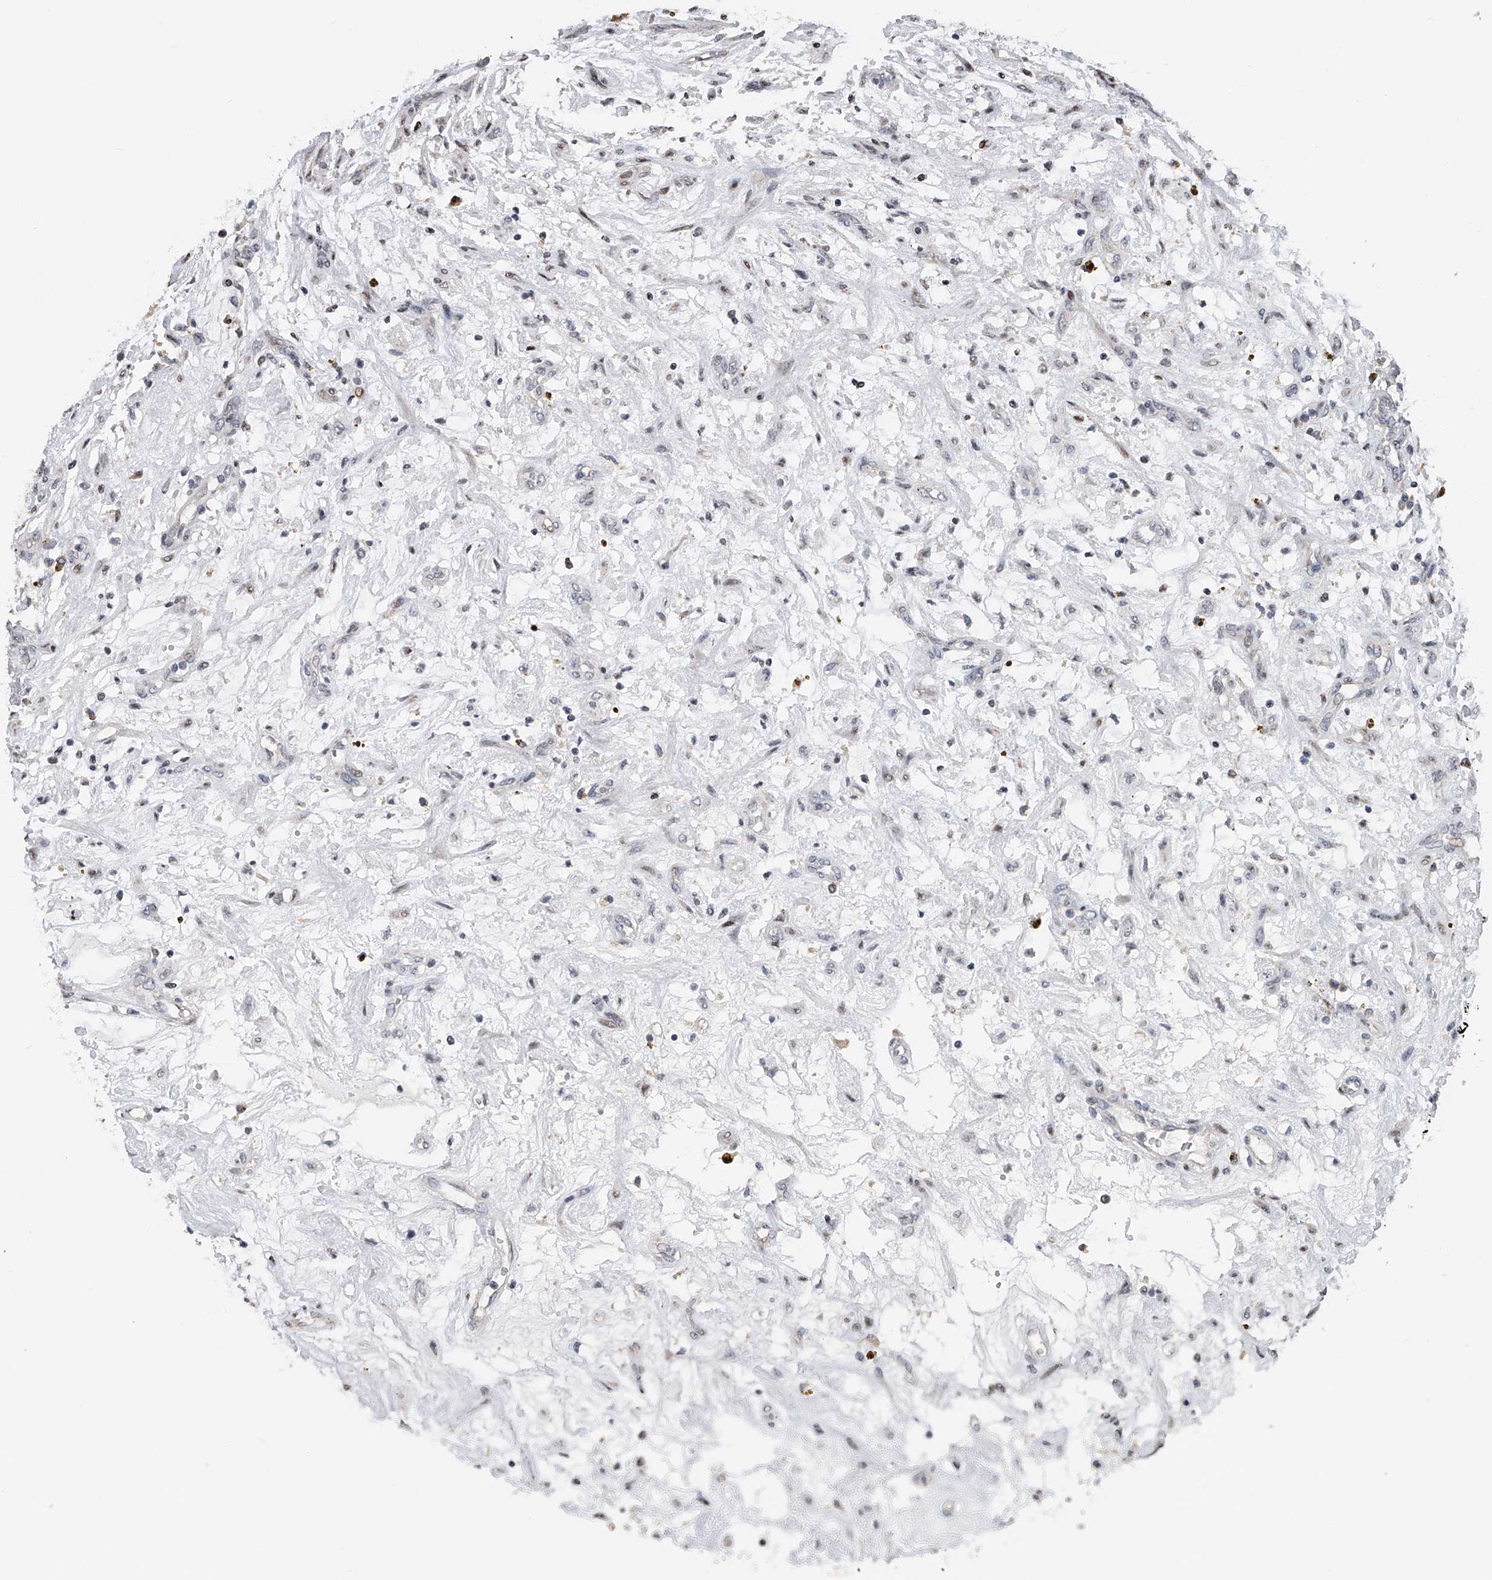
{"staining": {"intensity": "negative", "quantity": "none", "location": "none"}, "tissue": "renal cancer", "cell_type": "Tumor cells", "image_type": "cancer", "snomed": [{"axis": "morphology", "description": "Adenocarcinoma, NOS"}, {"axis": "topography", "description": "Kidney"}], "caption": "Tumor cells are negative for brown protein staining in renal adenocarcinoma.", "gene": "RWDD2A", "patient": {"sex": "female", "age": 57}}